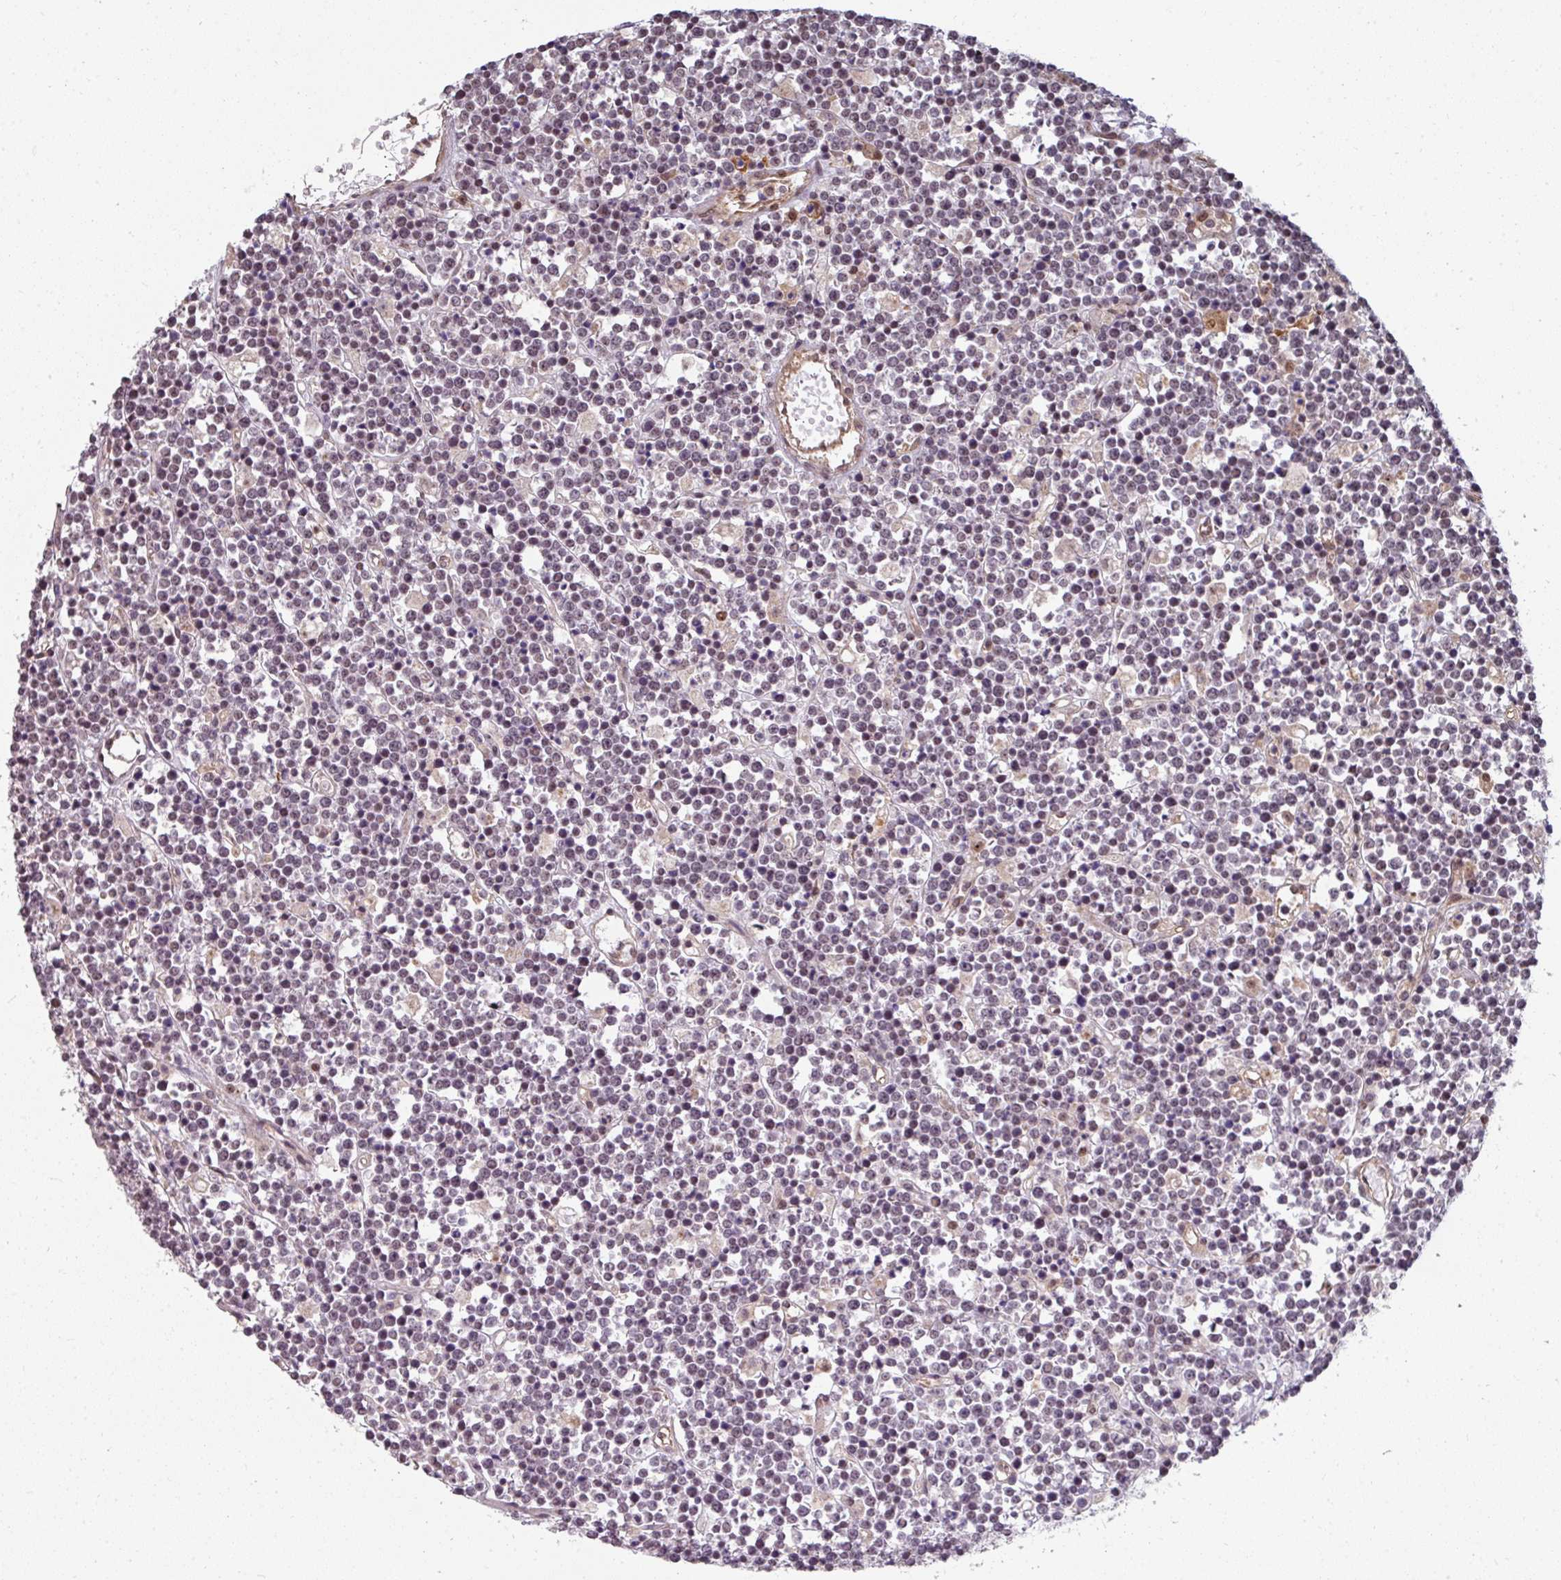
{"staining": {"intensity": "negative", "quantity": "none", "location": "none"}, "tissue": "lymphoma", "cell_type": "Tumor cells", "image_type": "cancer", "snomed": [{"axis": "morphology", "description": "Malignant lymphoma, non-Hodgkin's type, High grade"}, {"axis": "topography", "description": "Ovary"}], "caption": "The micrograph demonstrates no significant positivity in tumor cells of malignant lymphoma, non-Hodgkin's type (high-grade).", "gene": "GTF2H3", "patient": {"sex": "female", "age": 56}}